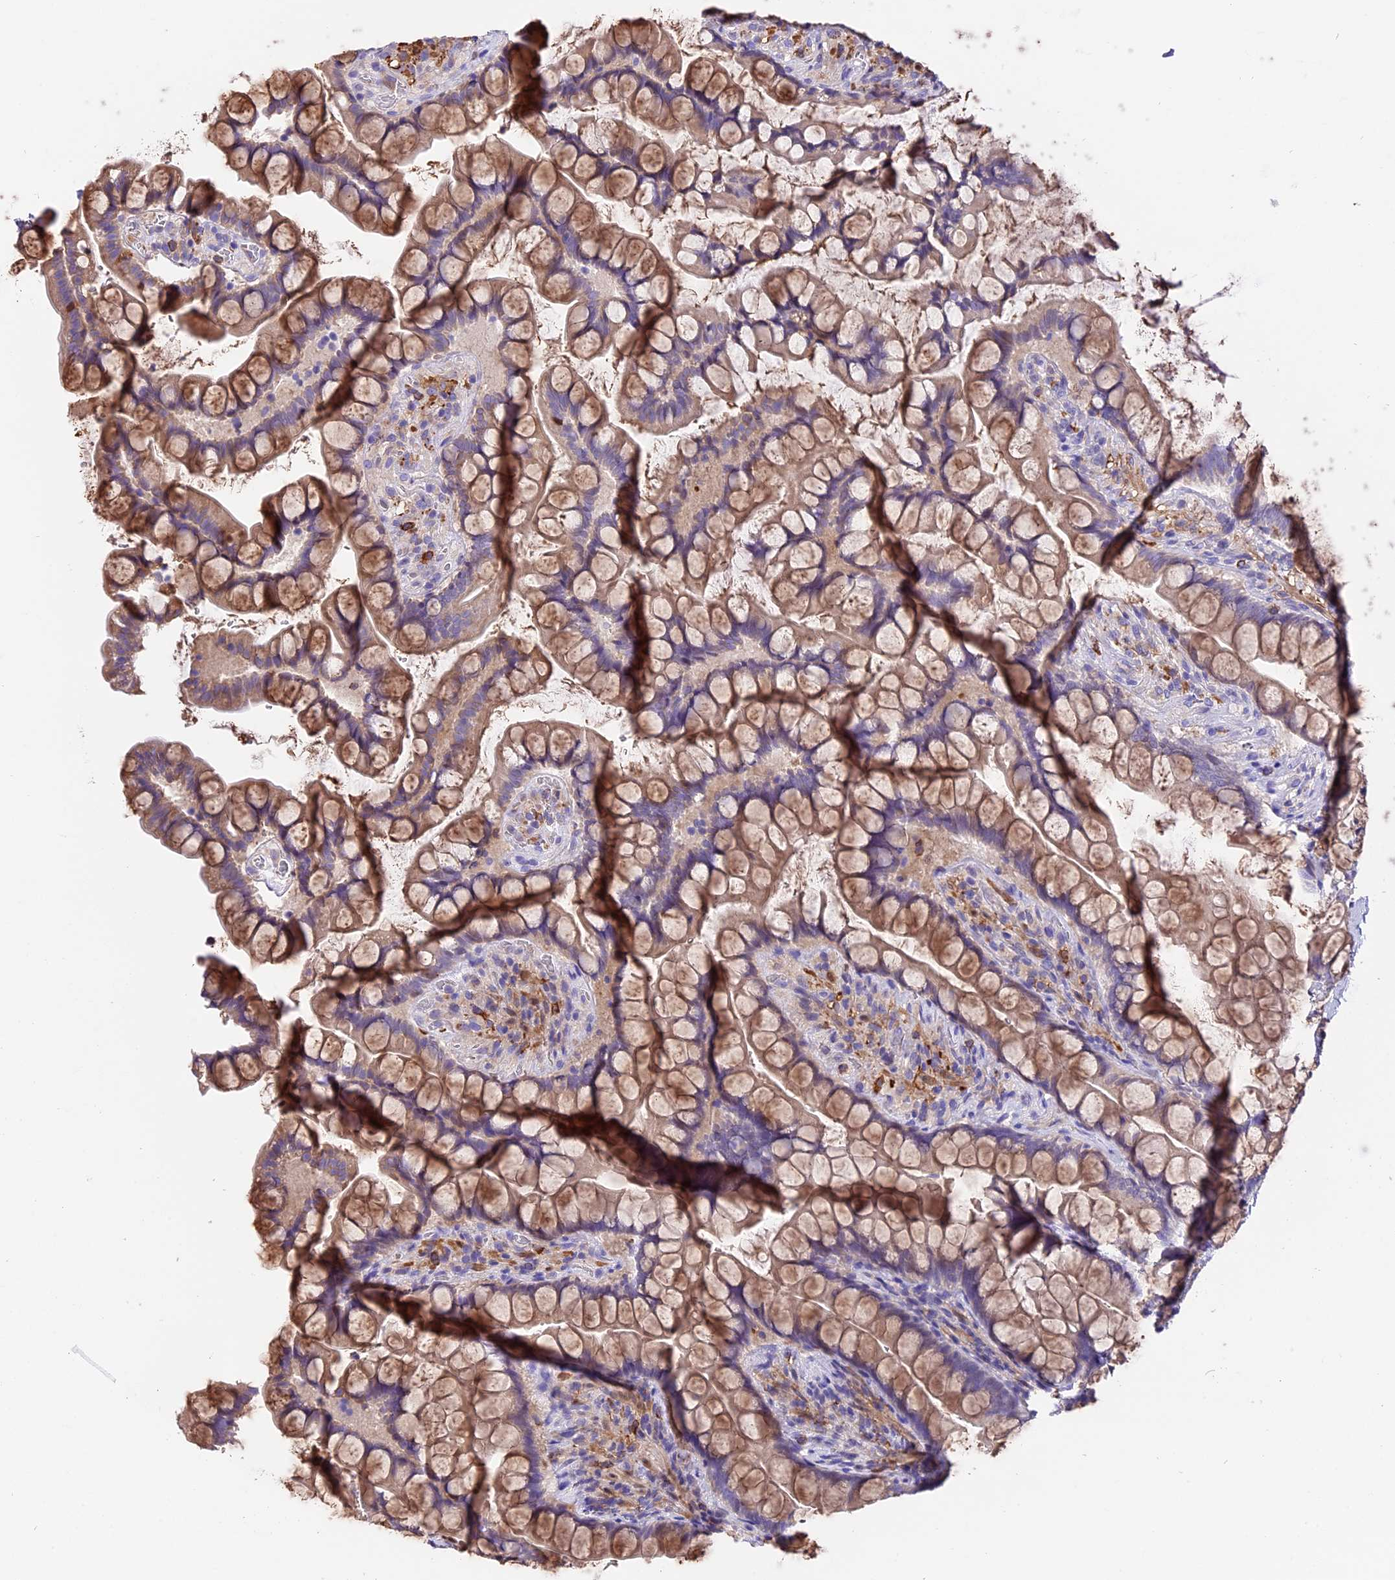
{"staining": {"intensity": "moderate", "quantity": "25%-75%", "location": "cytoplasmic/membranous"}, "tissue": "small intestine", "cell_type": "Glandular cells", "image_type": "normal", "snomed": [{"axis": "morphology", "description": "Normal tissue, NOS"}, {"axis": "topography", "description": "Small intestine"}], "caption": "Immunohistochemistry (IHC) histopathology image of unremarkable human small intestine stained for a protein (brown), which shows medium levels of moderate cytoplasmic/membranous positivity in about 25%-75% of glandular cells.", "gene": "MAP3K7CL", "patient": {"sex": "male", "age": 70}}